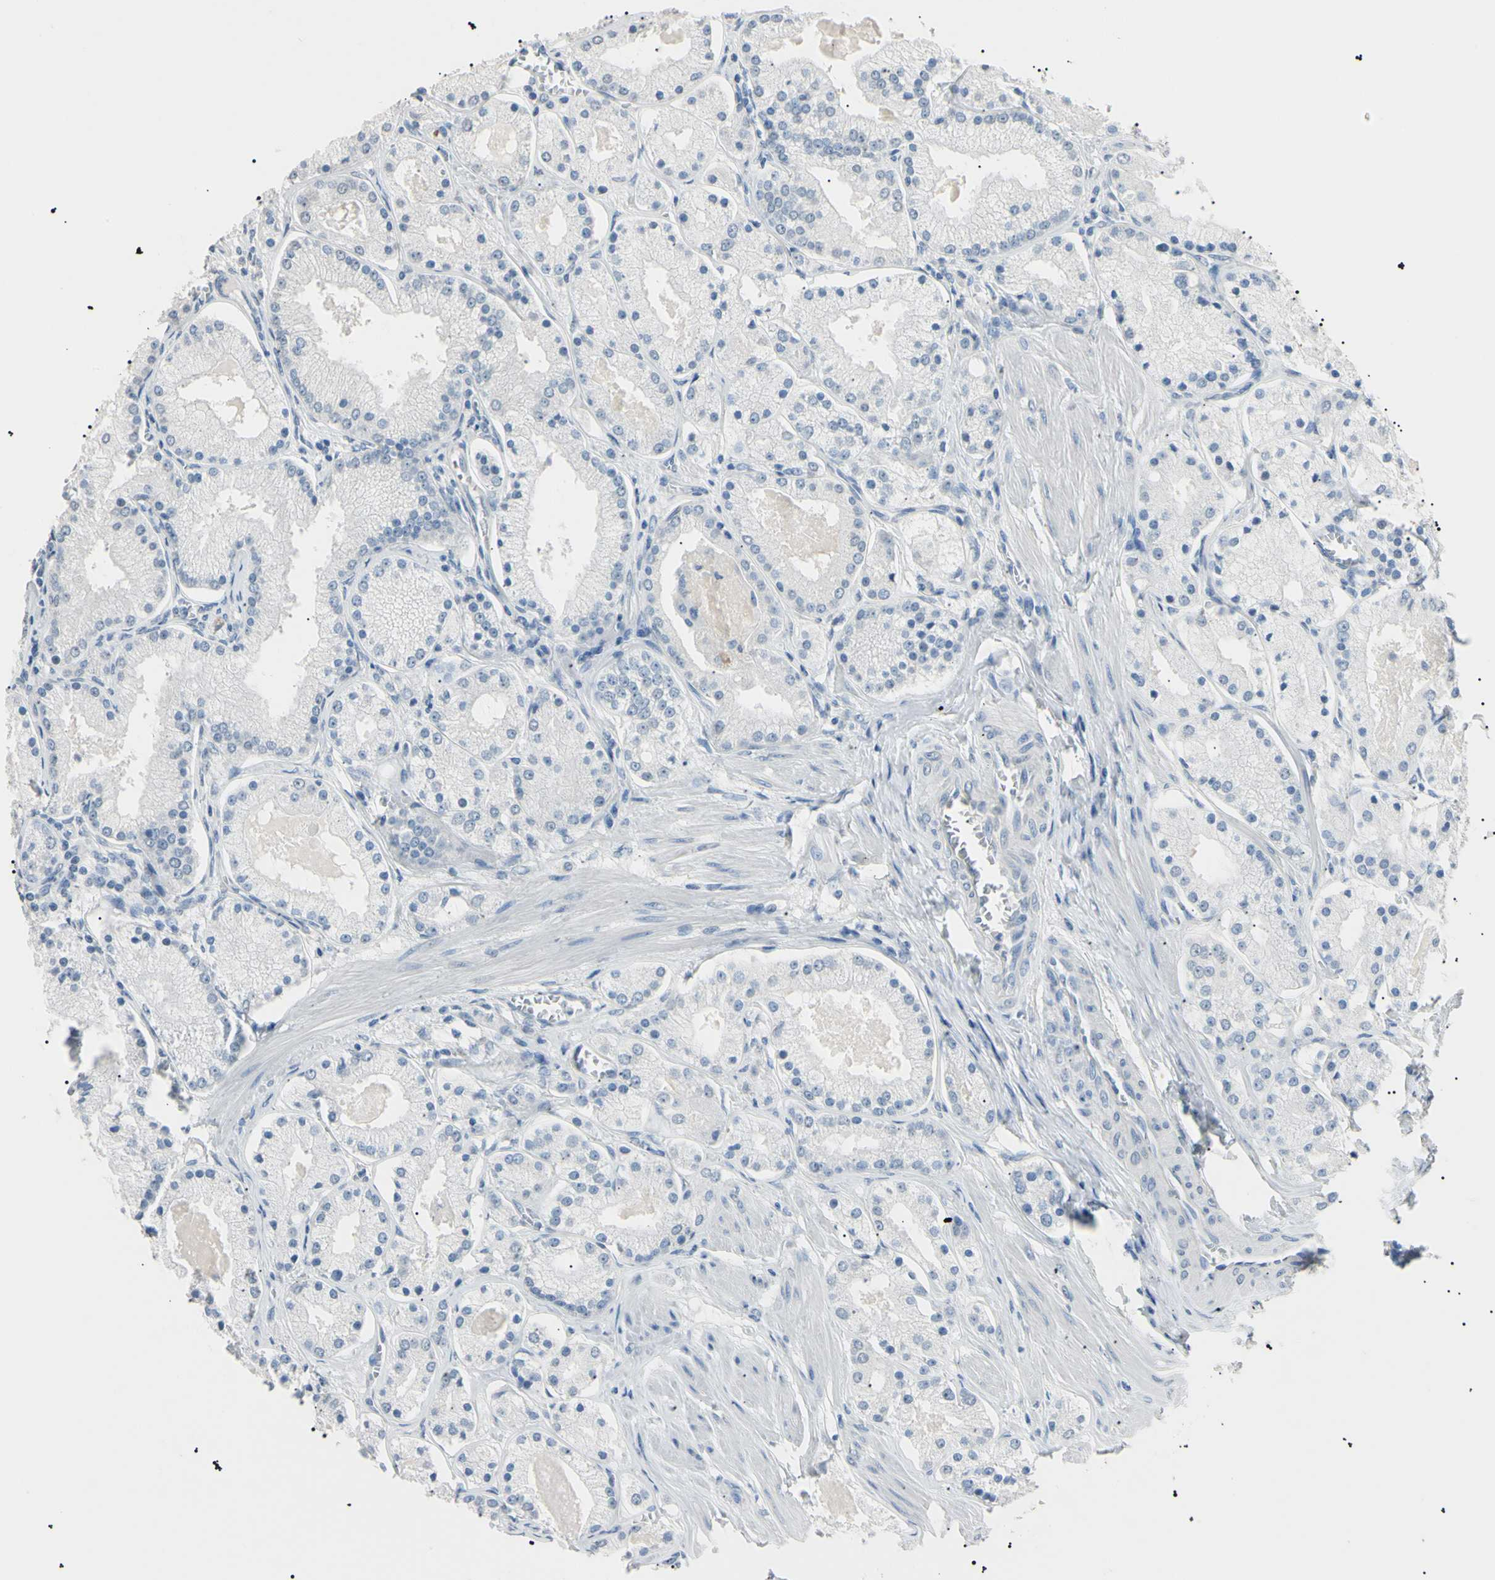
{"staining": {"intensity": "negative", "quantity": "none", "location": "none"}, "tissue": "prostate cancer", "cell_type": "Tumor cells", "image_type": "cancer", "snomed": [{"axis": "morphology", "description": "Adenocarcinoma, Medium grade"}, {"axis": "topography", "description": "Prostate"}], "caption": "A micrograph of prostate cancer (medium-grade adenocarcinoma) stained for a protein reveals no brown staining in tumor cells.", "gene": "CGB3", "patient": {"sex": "male", "age": 70}}